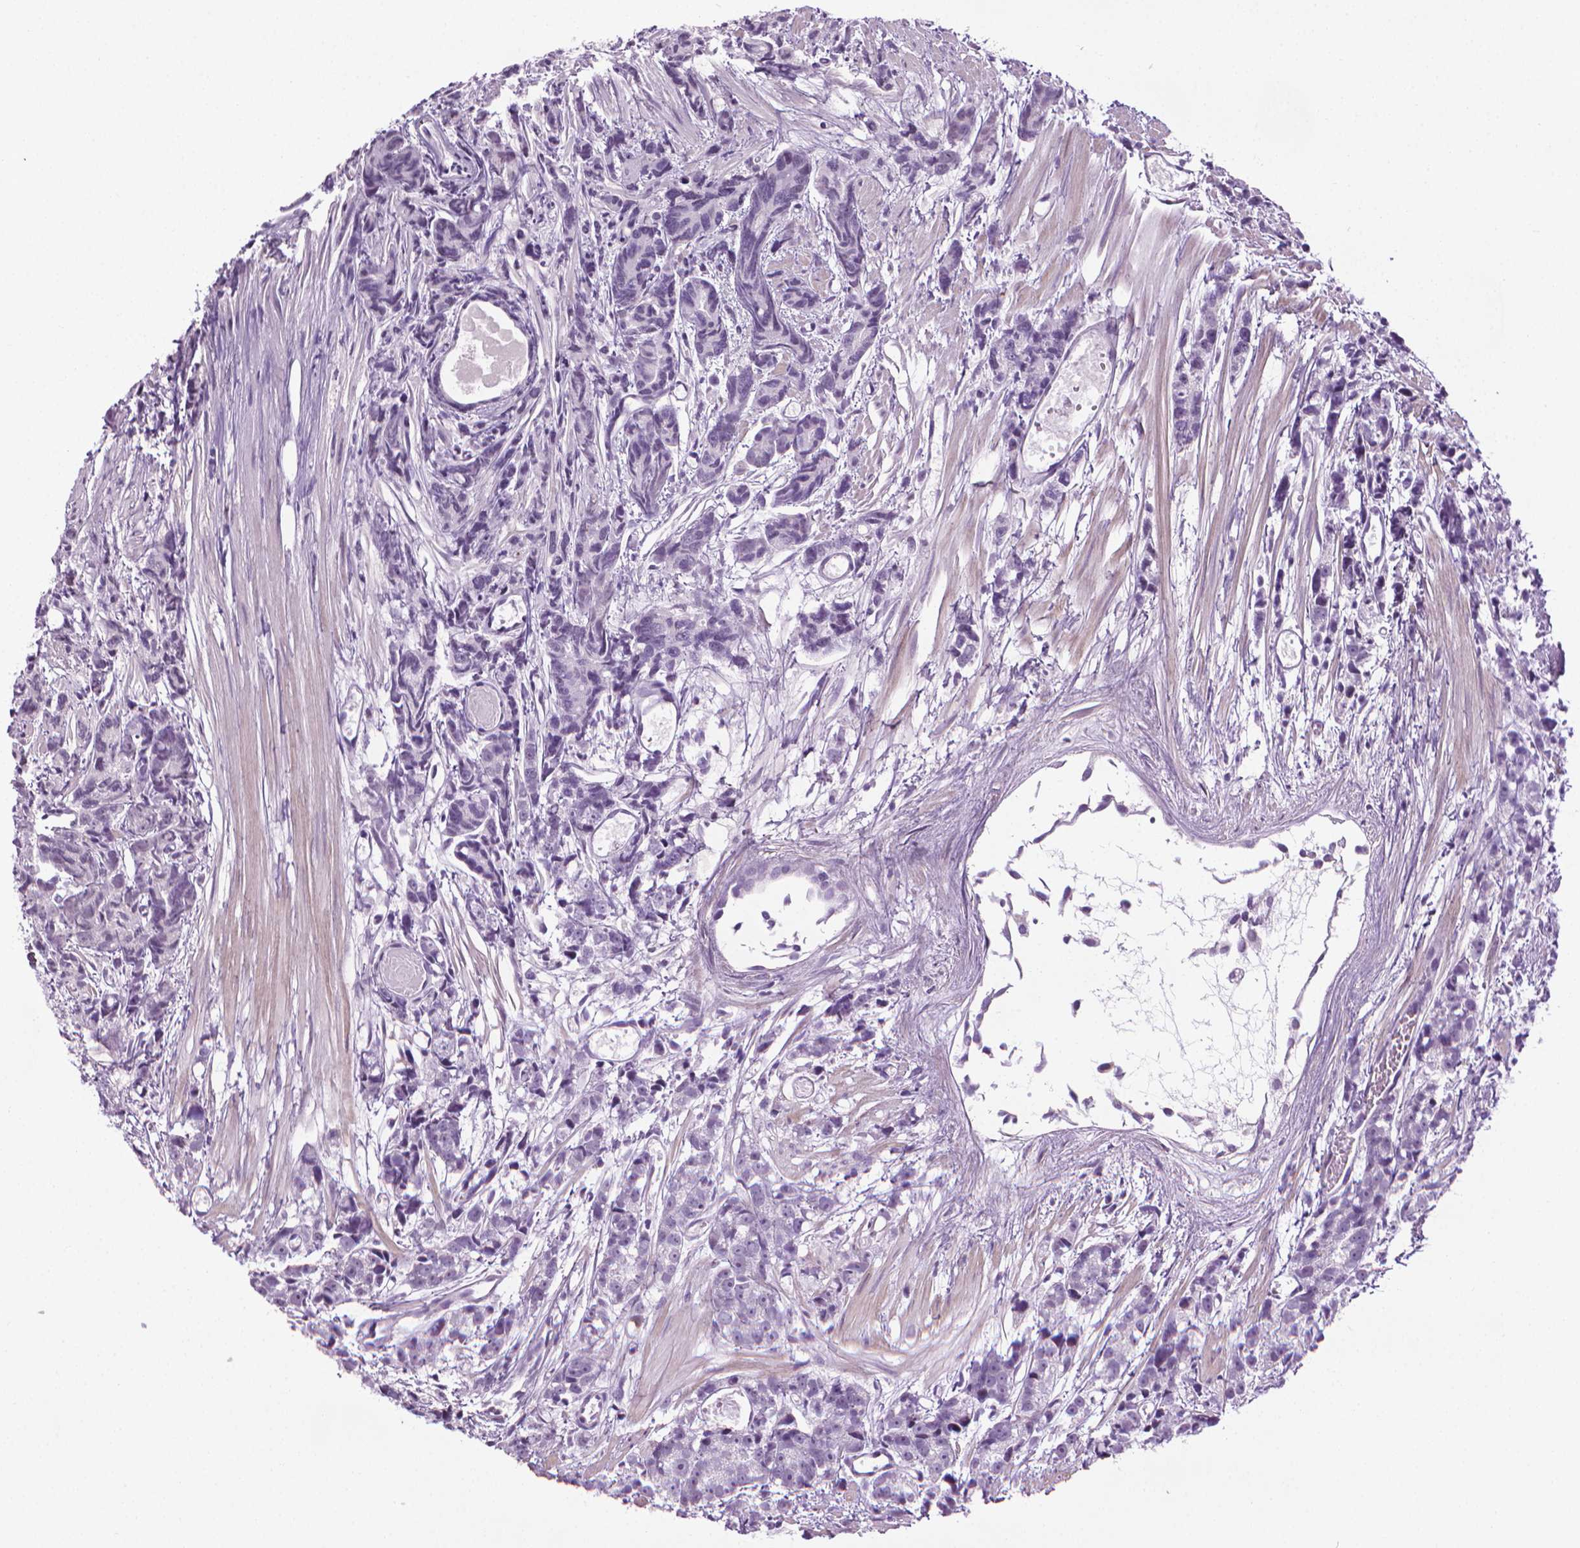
{"staining": {"intensity": "negative", "quantity": "none", "location": "none"}, "tissue": "prostate cancer", "cell_type": "Tumor cells", "image_type": "cancer", "snomed": [{"axis": "morphology", "description": "Adenocarcinoma, High grade"}, {"axis": "topography", "description": "Prostate"}], "caption": "Immunohistochemical staining of human prostate cancer (adenocarcinoma (high-grade)) shows no significant expression in tumor cells.", "gene": "DNAI7", "patient": {"sex": "male", "age": 77}}